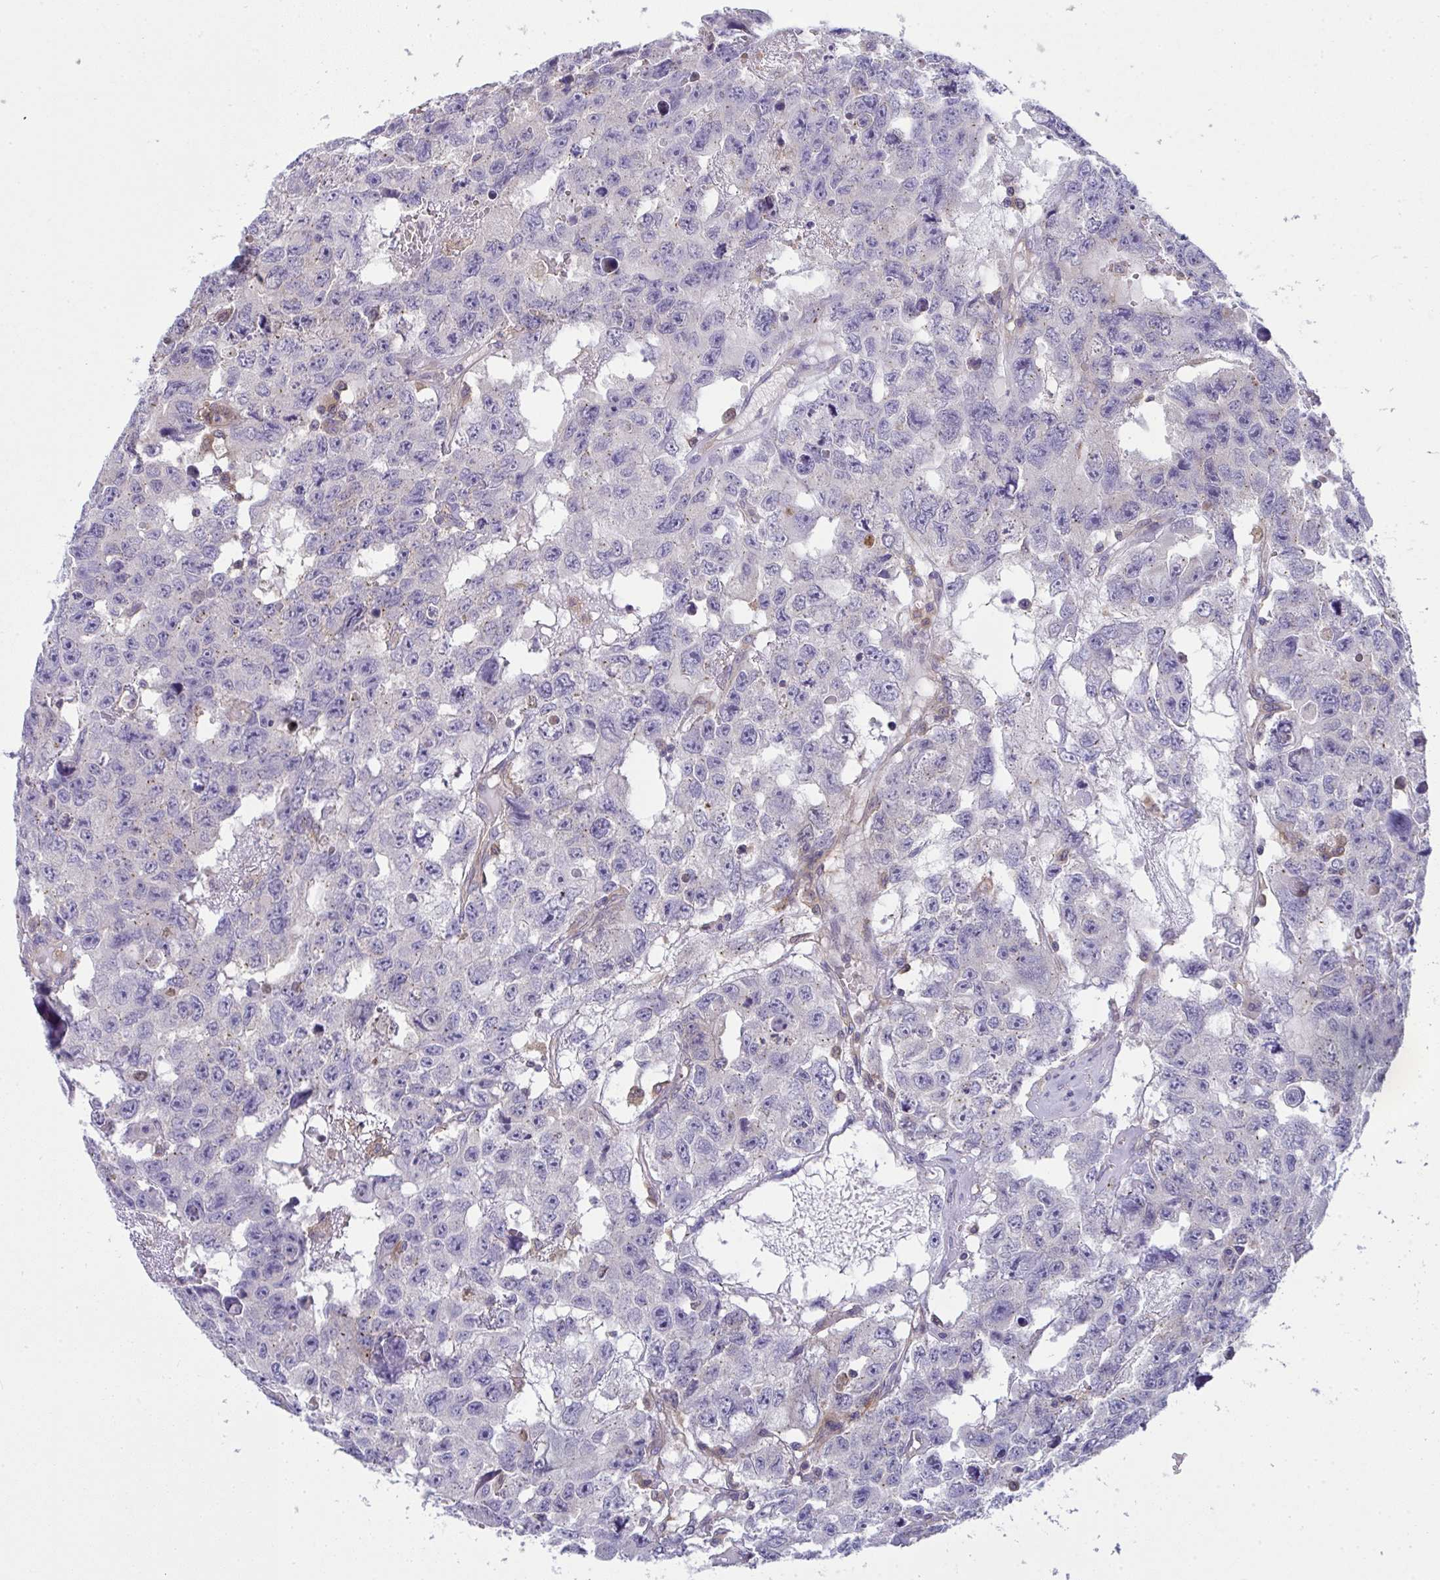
{"staining": {"intensity": "negative", "quantity": "none", "location": "none"}, "tissue": "testis cancer", "cell_type": "Tumor cells", "image_type": "cancer", "snomed": [{"axis": "morphology", "description": "Seminoma, NOS"}, {"axis": "topography", "description": "Testis"}], "caption": "High magnification brightfield microscopy of seminoma (testis) stained with DAB (3,3'-diaminobenzidine) (brown) and counterstained with hematoxylin (blue): tumor cells show no significant expression.", "gene": "ALDH16A1", "patient": {"sex": "male", "age": 26}}